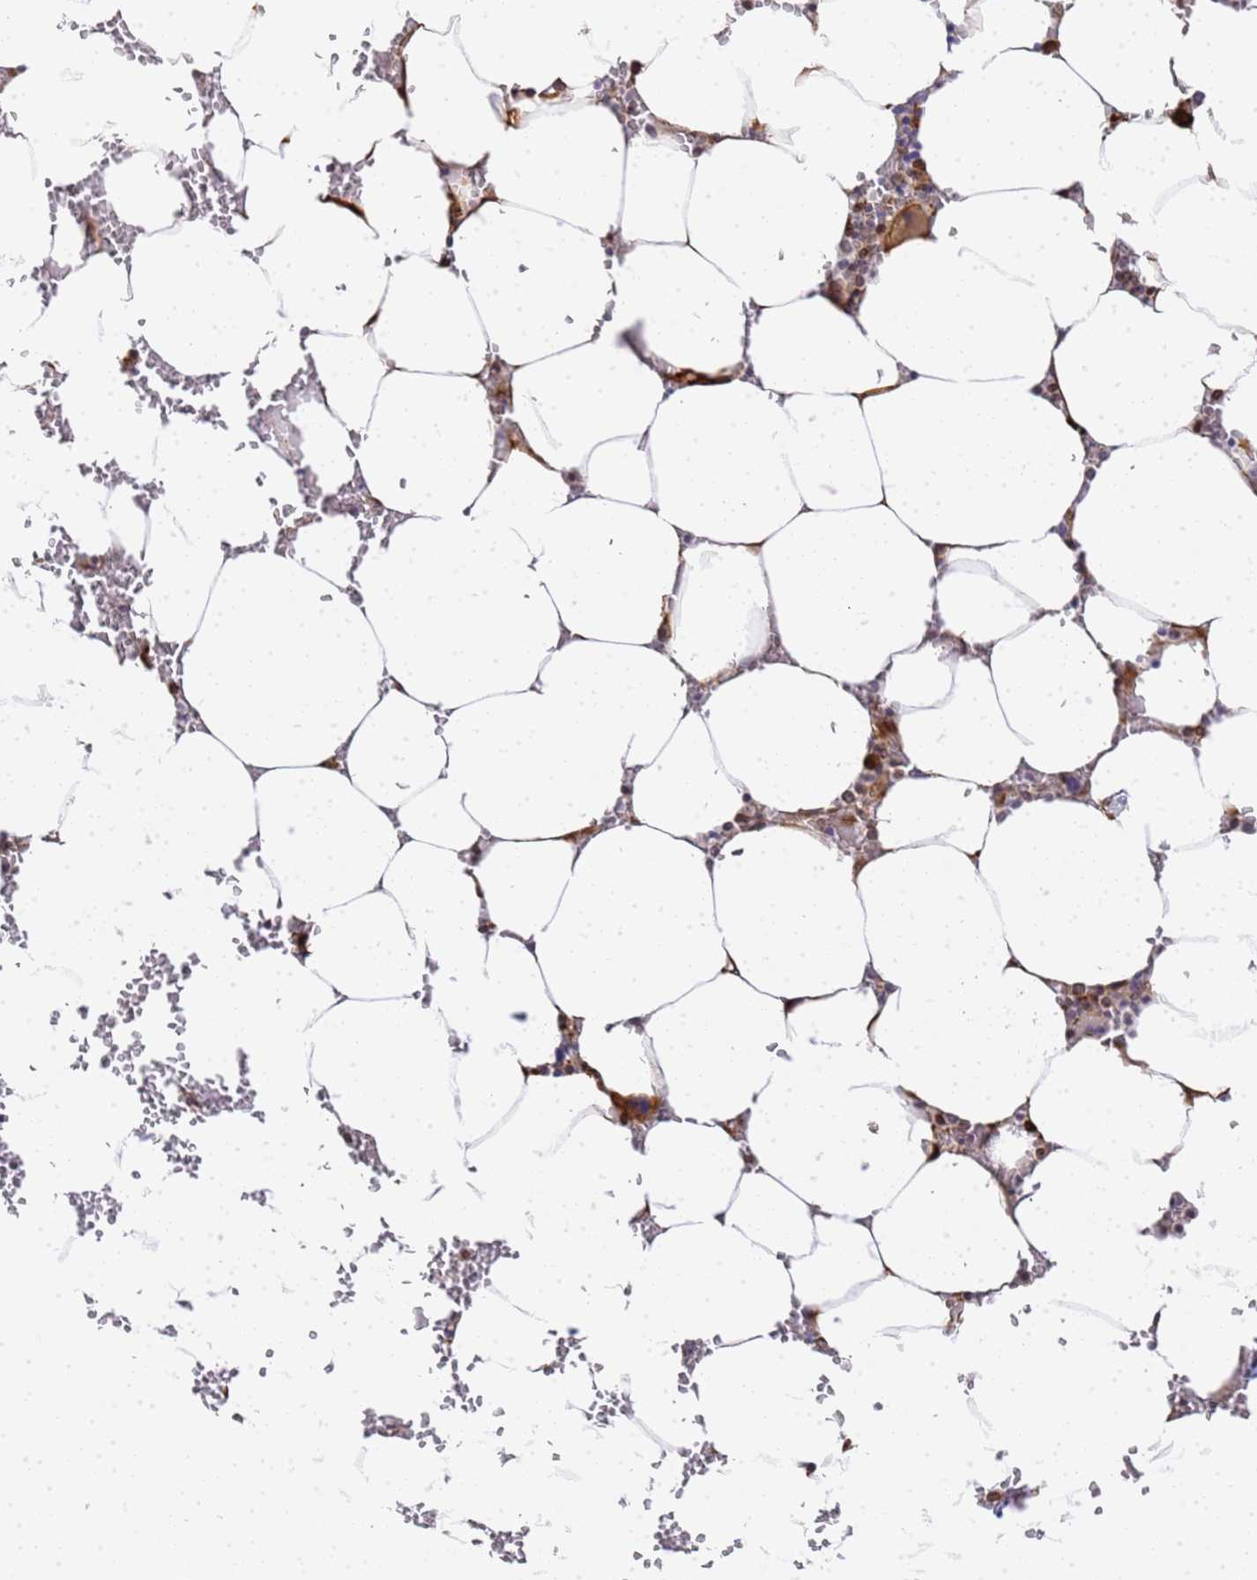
{"staining": {"intensity": "moderate", "quantity": "25%-75%", "location": "cytoplasmic/membranous,nuclear"}, "tissue": "bone marrow", "cell_type": "Hematopoietic cells", "image_type": "normal", "snomed": [{"axis": "morphology", "description": "Normal tissue, NOS"}, {"axis": "topography", "description": "Bone marrow"}], "caption": "Immunohistochemistry of normal bone marrow reveals medium levels of moderate cytoplasmic/membranous,nuclear expression in about 25%-75% of hematopoietic cells. (DAB (3,3'-diaminobenzidine) IHC, brown staining for protein, blue staining for nuclei).", "gene": "IGFBP7", "patient": {"sex": "male", "age": 70}}